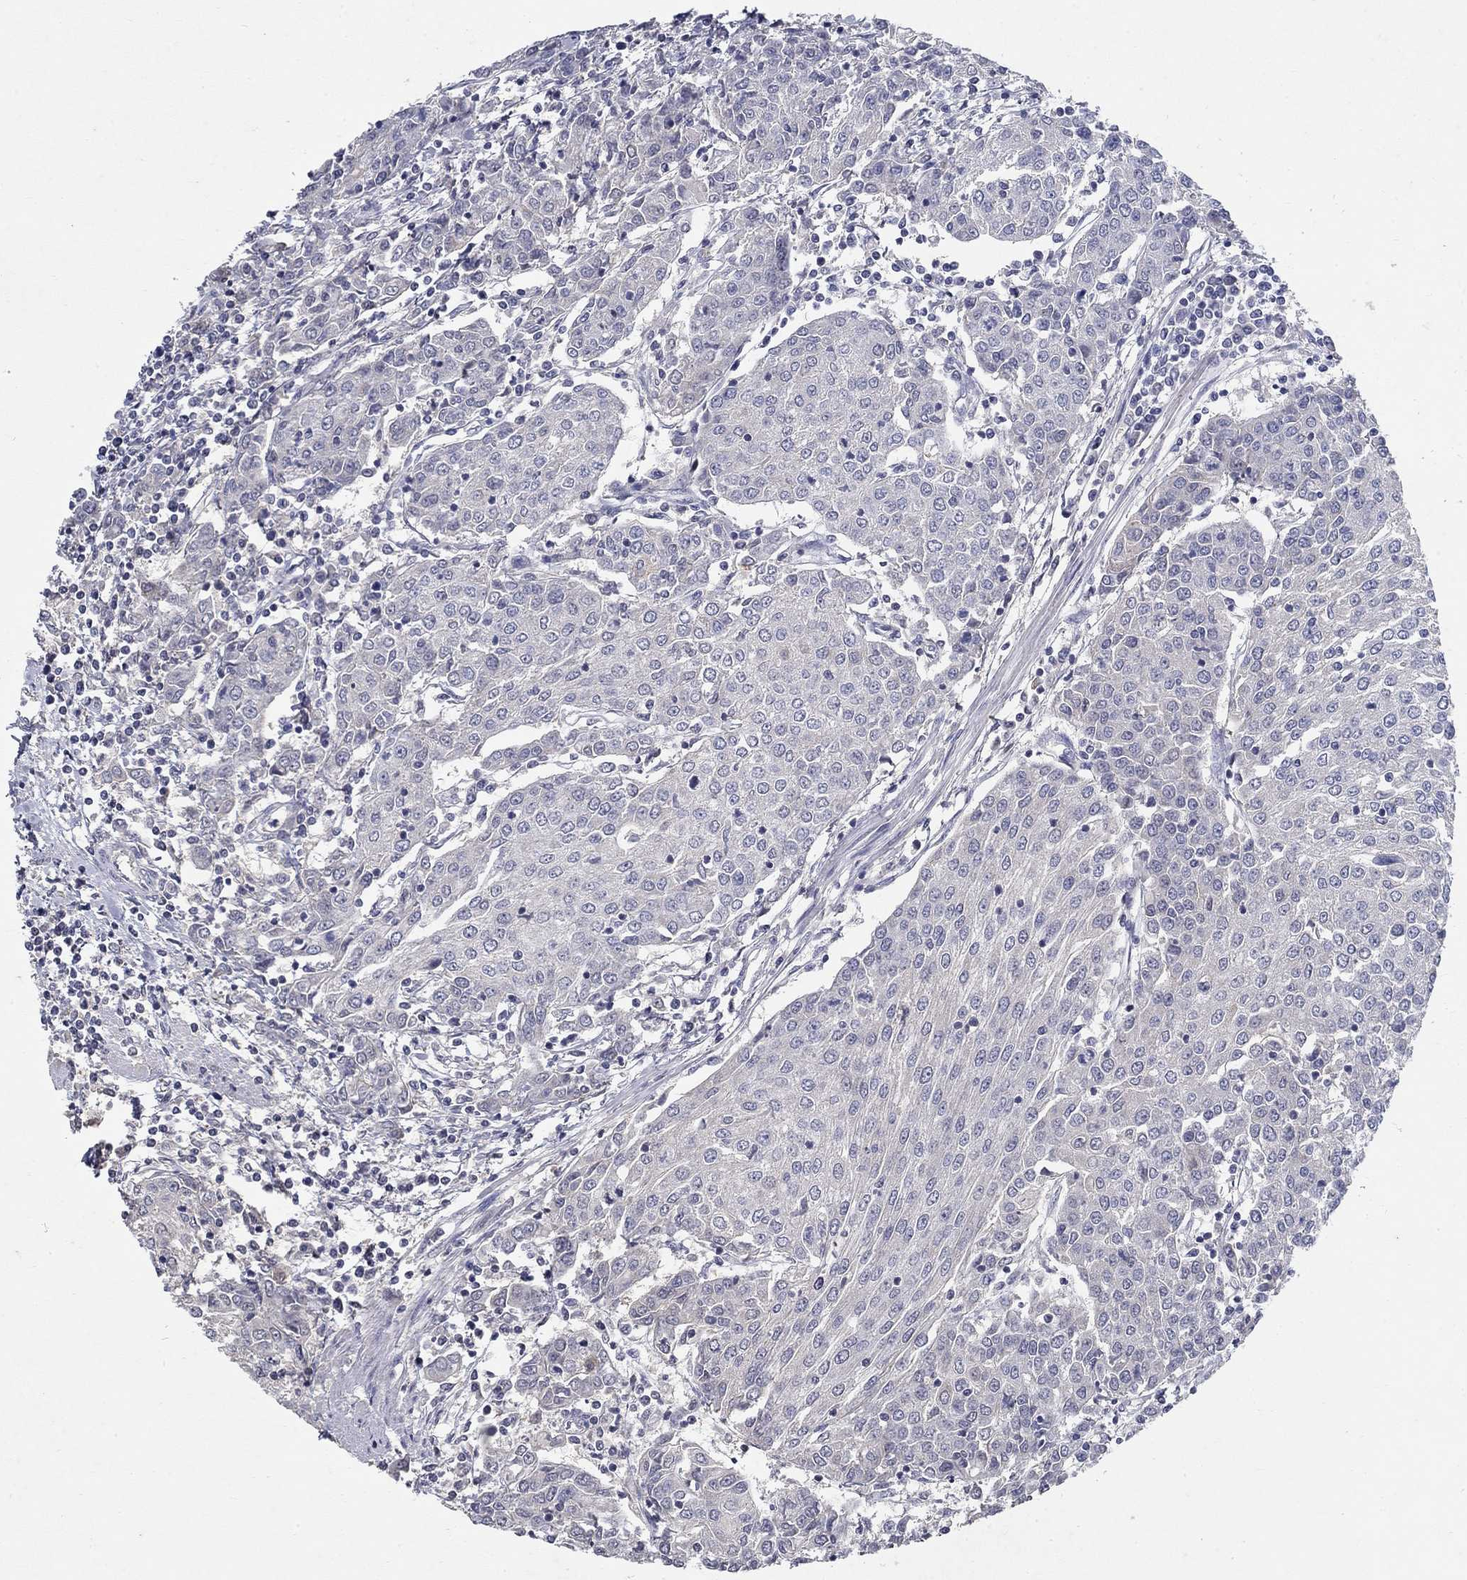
{"staining": {"intensity": "negative", "quantity": "none", "location": "none"}, "tissue": "urothelial cancer", "cell_type": "Tumor cells", "image_type": "cancer", "snomed": [{"axis": "morphology", "description": "Urothelial carcinoma, High grade"}, {"axis": "topography", "description": "Urinary bladder"}], "caption": "DAB (3,3'-diaminobenzidine) immunohistochemical staining of urothelial carcinoma (high-grade) demonstrates no significant expression in tumor cells.", "gene": "PROZ", "patient": {"sex": "female", "age": 85}}